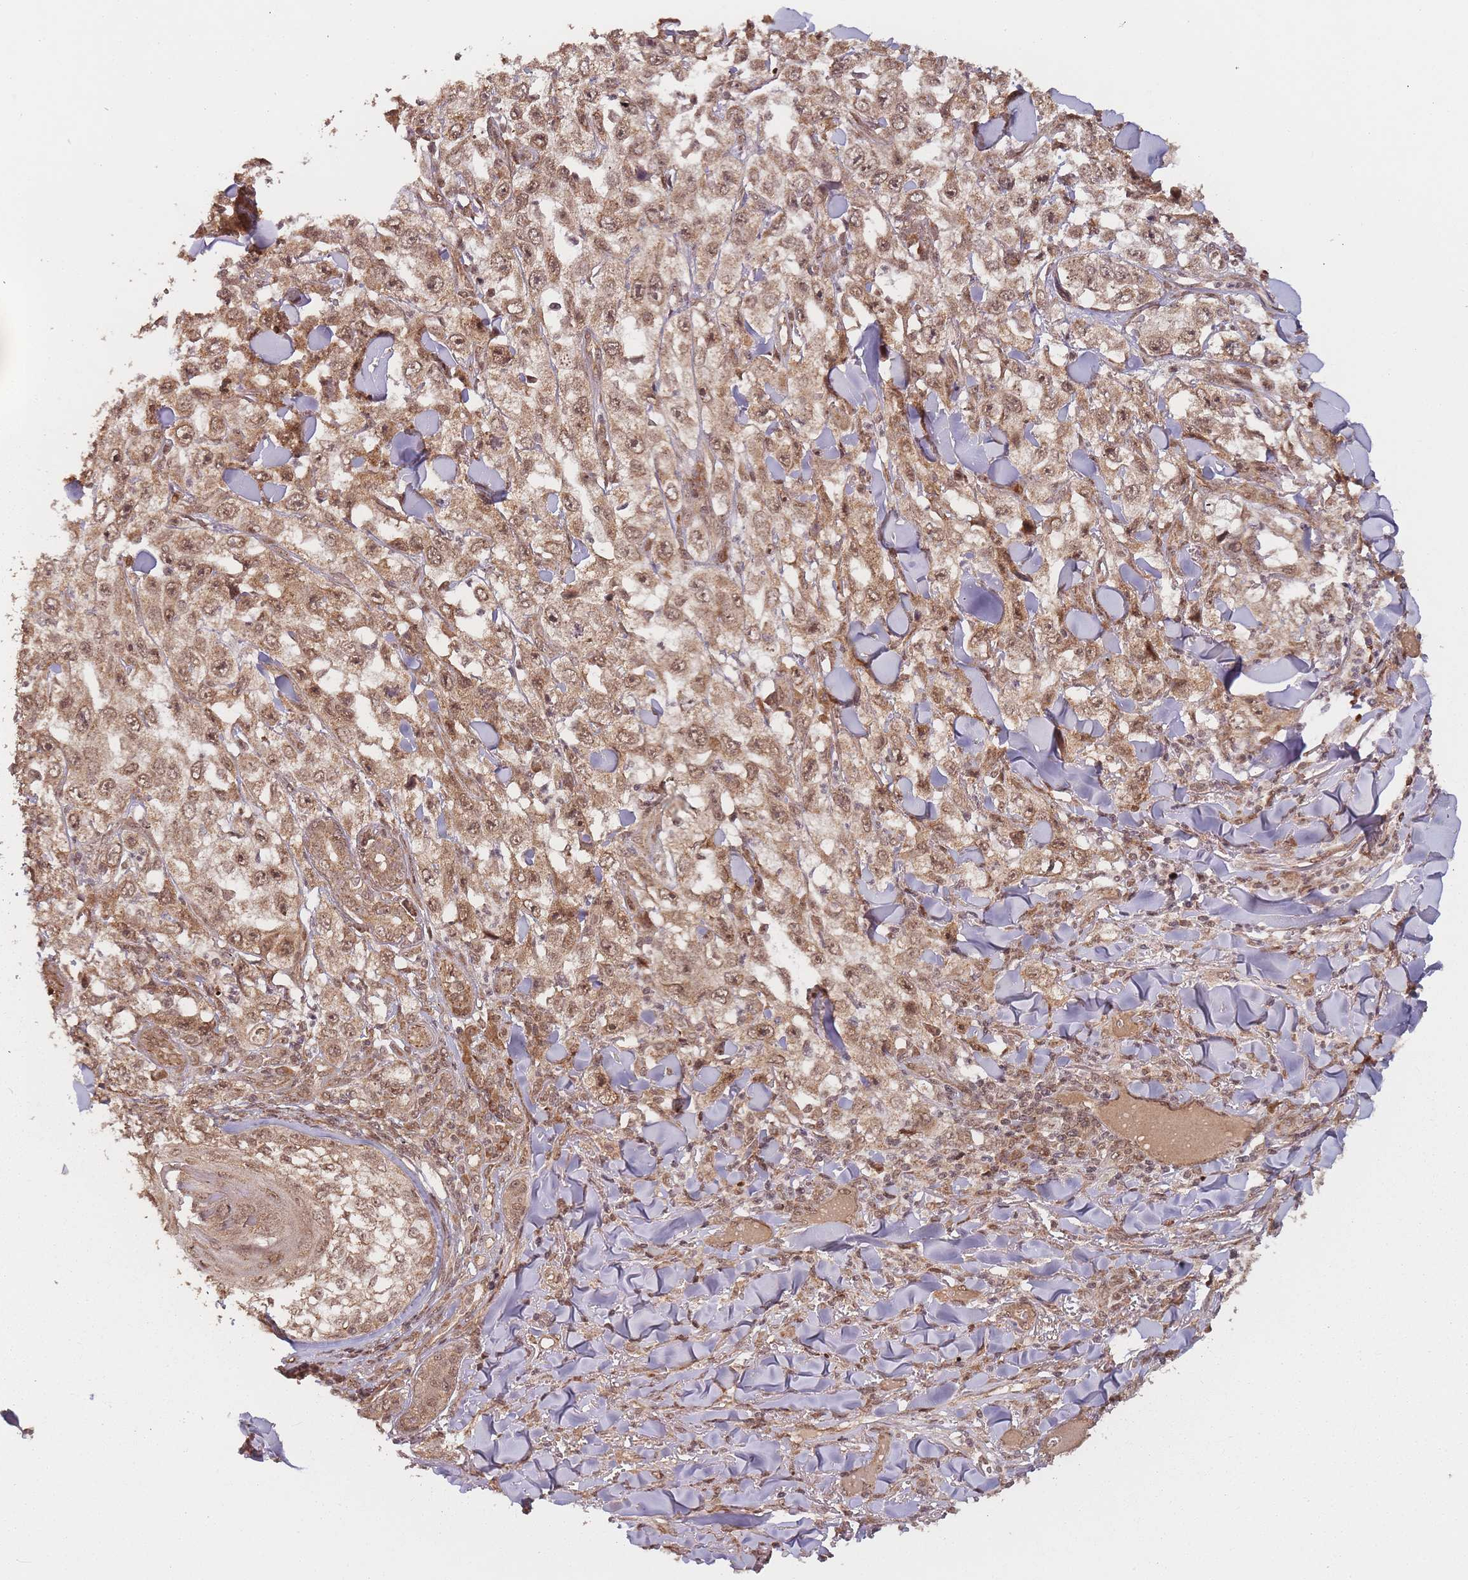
{"staining": {"intensity": "moderate", "quantity": ">75%", "location": "cytoplasmic/membranous,nuclear"}, "tissue": "skin cancer", "cell_type": "Tumor cells", "image_type": "cancer", "snomed": [{"axis": "morphology", "description": "Squamous cell carcinoma, NOS"}, {"axis": "topography", "description": "Skin"}], "caption": "Skin cancer (squamous cell carcinoma) stained for a protein exhibits moderate cytoplasmic/membranous and nuclear positivity in tumor cells. (DAB IHC, brown staining for protein, blue staining for nuclei).", "gene": "ZNF497", "patient": {"sex": "male", "age": 82}}